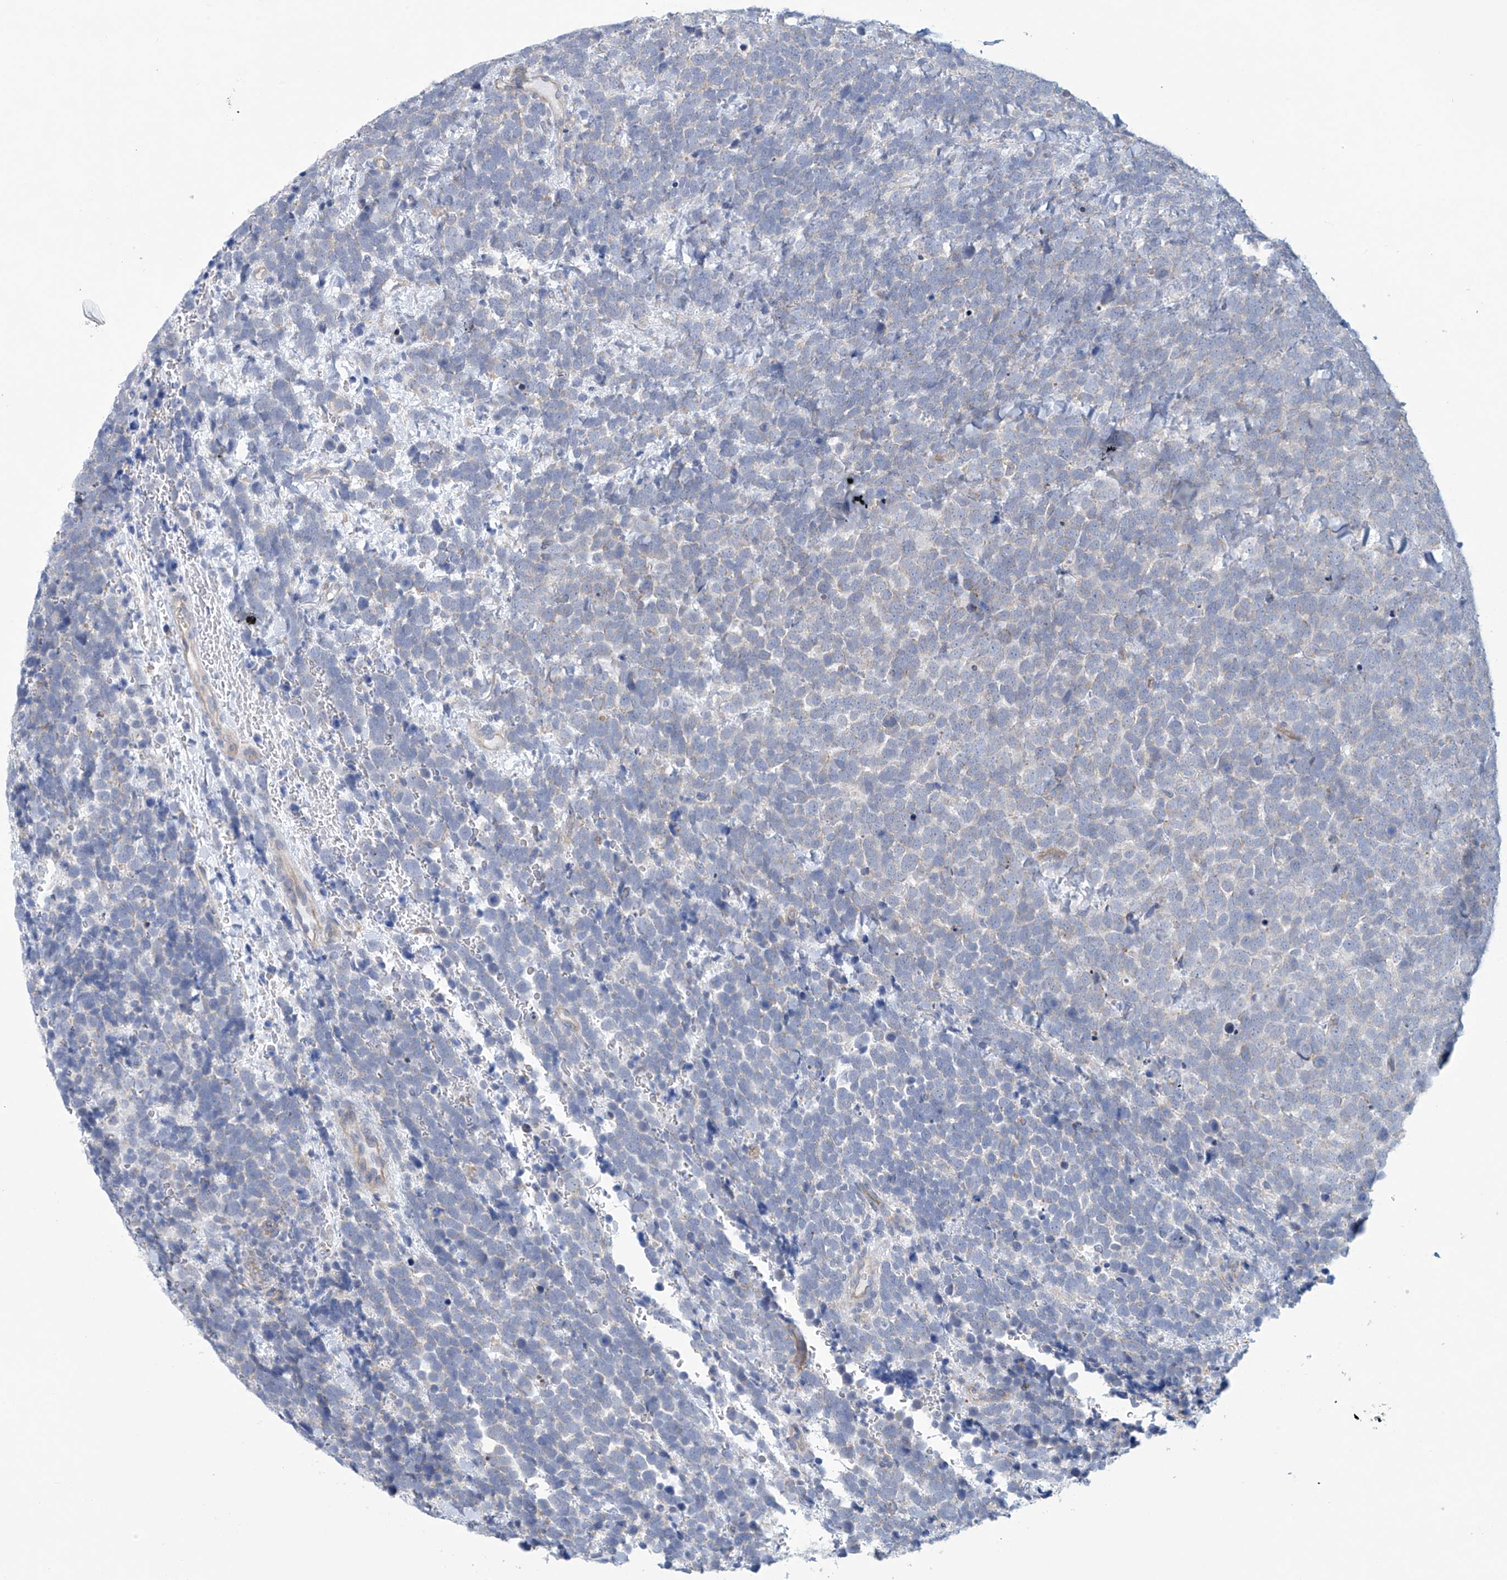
{"staining": {"intensity": "negative", "quantity": "none", "location": "none"}, "tissue": "urothelial cancer", "cell_type": "Tumor cells", "image_type": "cancer", "snomed": [{"axis": "morphology", "description": "Urothelial carcinoma, High grade"}, {"axis": "topography", "description": "Urinary bladder"}], "caption": "A micrograph of urothelial cancer stained for a protein shows no brown staining in tumor cells.", "gene": "ABHD13", "patient": {"sex": "female", "age": 82}}